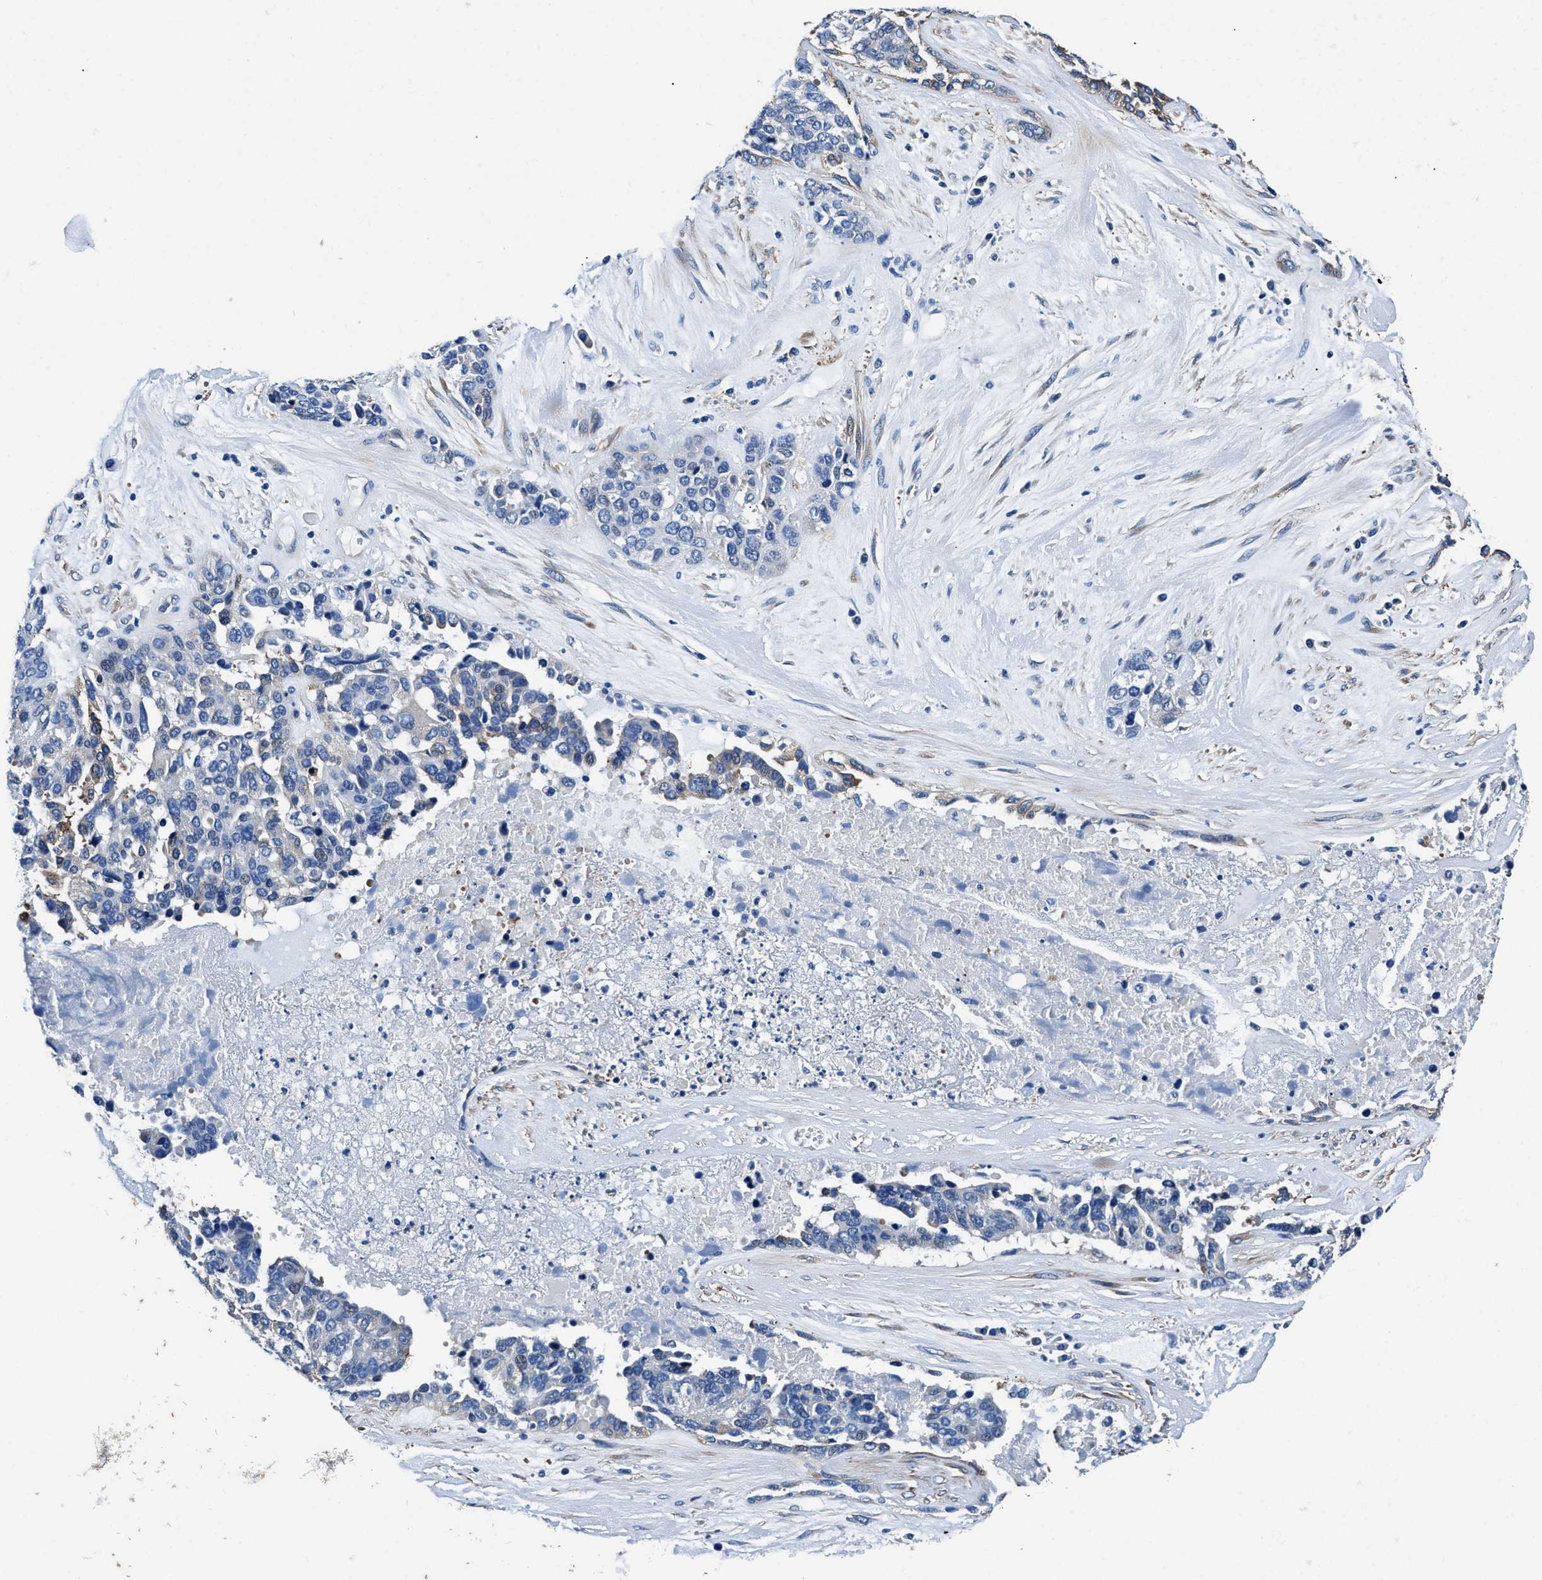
{"staining": {"intensity": "negative", "quantity": "none", "location": "none"}, "tissue": "ovarian cancer", "cell_type": "Tumor cells", "image_type": "cancer", "snomed": [{"axis": "morphology", "description": "Cystadenocarcinoma, serous, NOS"}, {"axis": "topography", "description": "Ovary"}], "caption": "Human ovarian cancer (serous cystadenocarcinoma) stained for a protein using immunohistochemistry (IHC) shows no positivity in tumor cells.", "gene": "NEU1", "patient": {"sex": "female", "age": 44}}